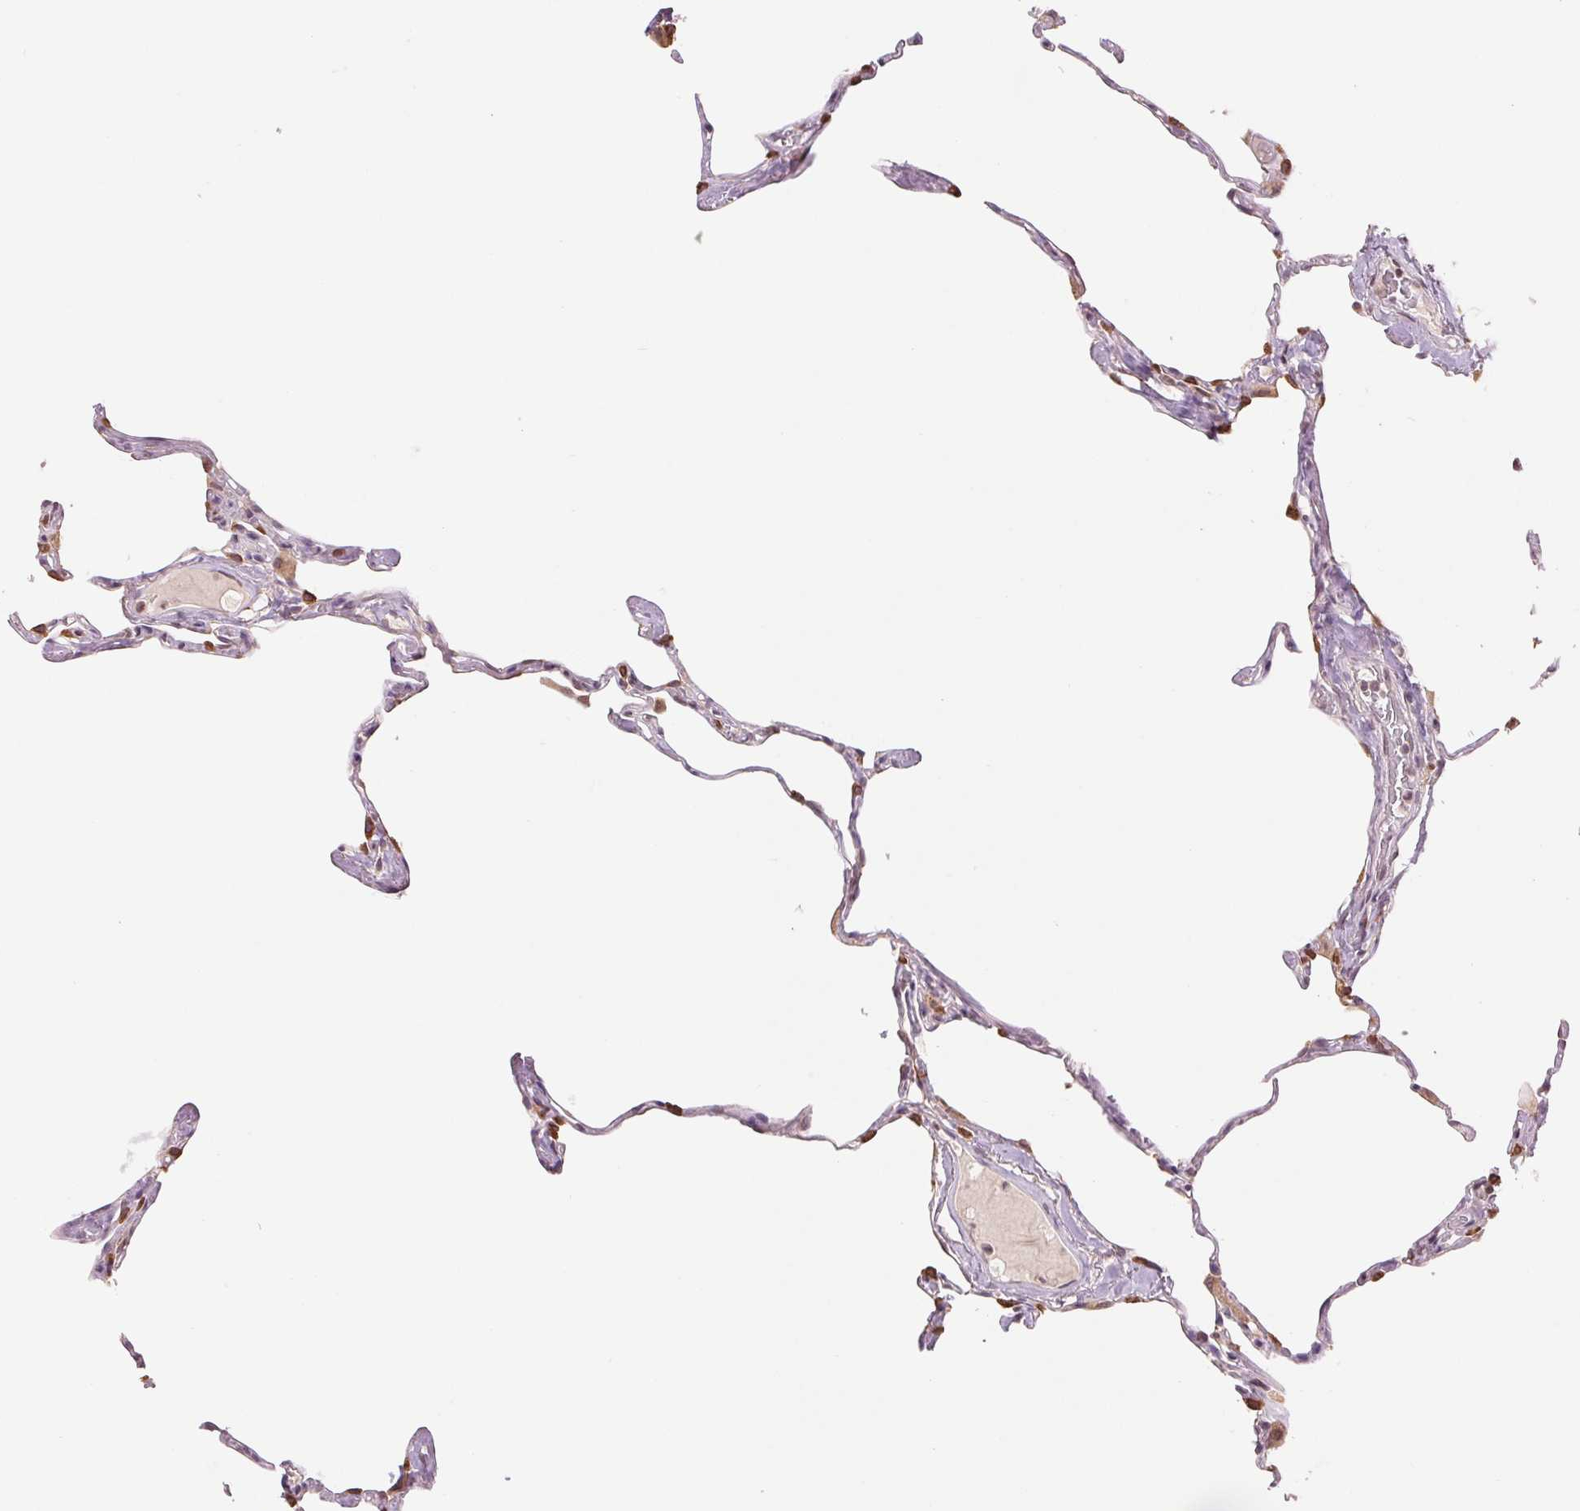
{"staining": {"intensity": "moderate", "quantity": "<25%", "location": "cytoplasmic/membranous"}, "tissue": "lung", "cell_type": "Alveolar cells", "image_type": "normal", "snomed": [{"axis": "morphology", "description": "Normal tissue, NOS"}, {"axis": "topography", "description": "Lung"}], "caption": "Protein staining shows moderate cytoplasmic/membranous staining in about <25% of alveolar cells in normal lung. (DAB IHC, brown staining for protein, blue staining for nuclei).", "gene": "TECR", "patient": {"sex": "male", "age": 65}}